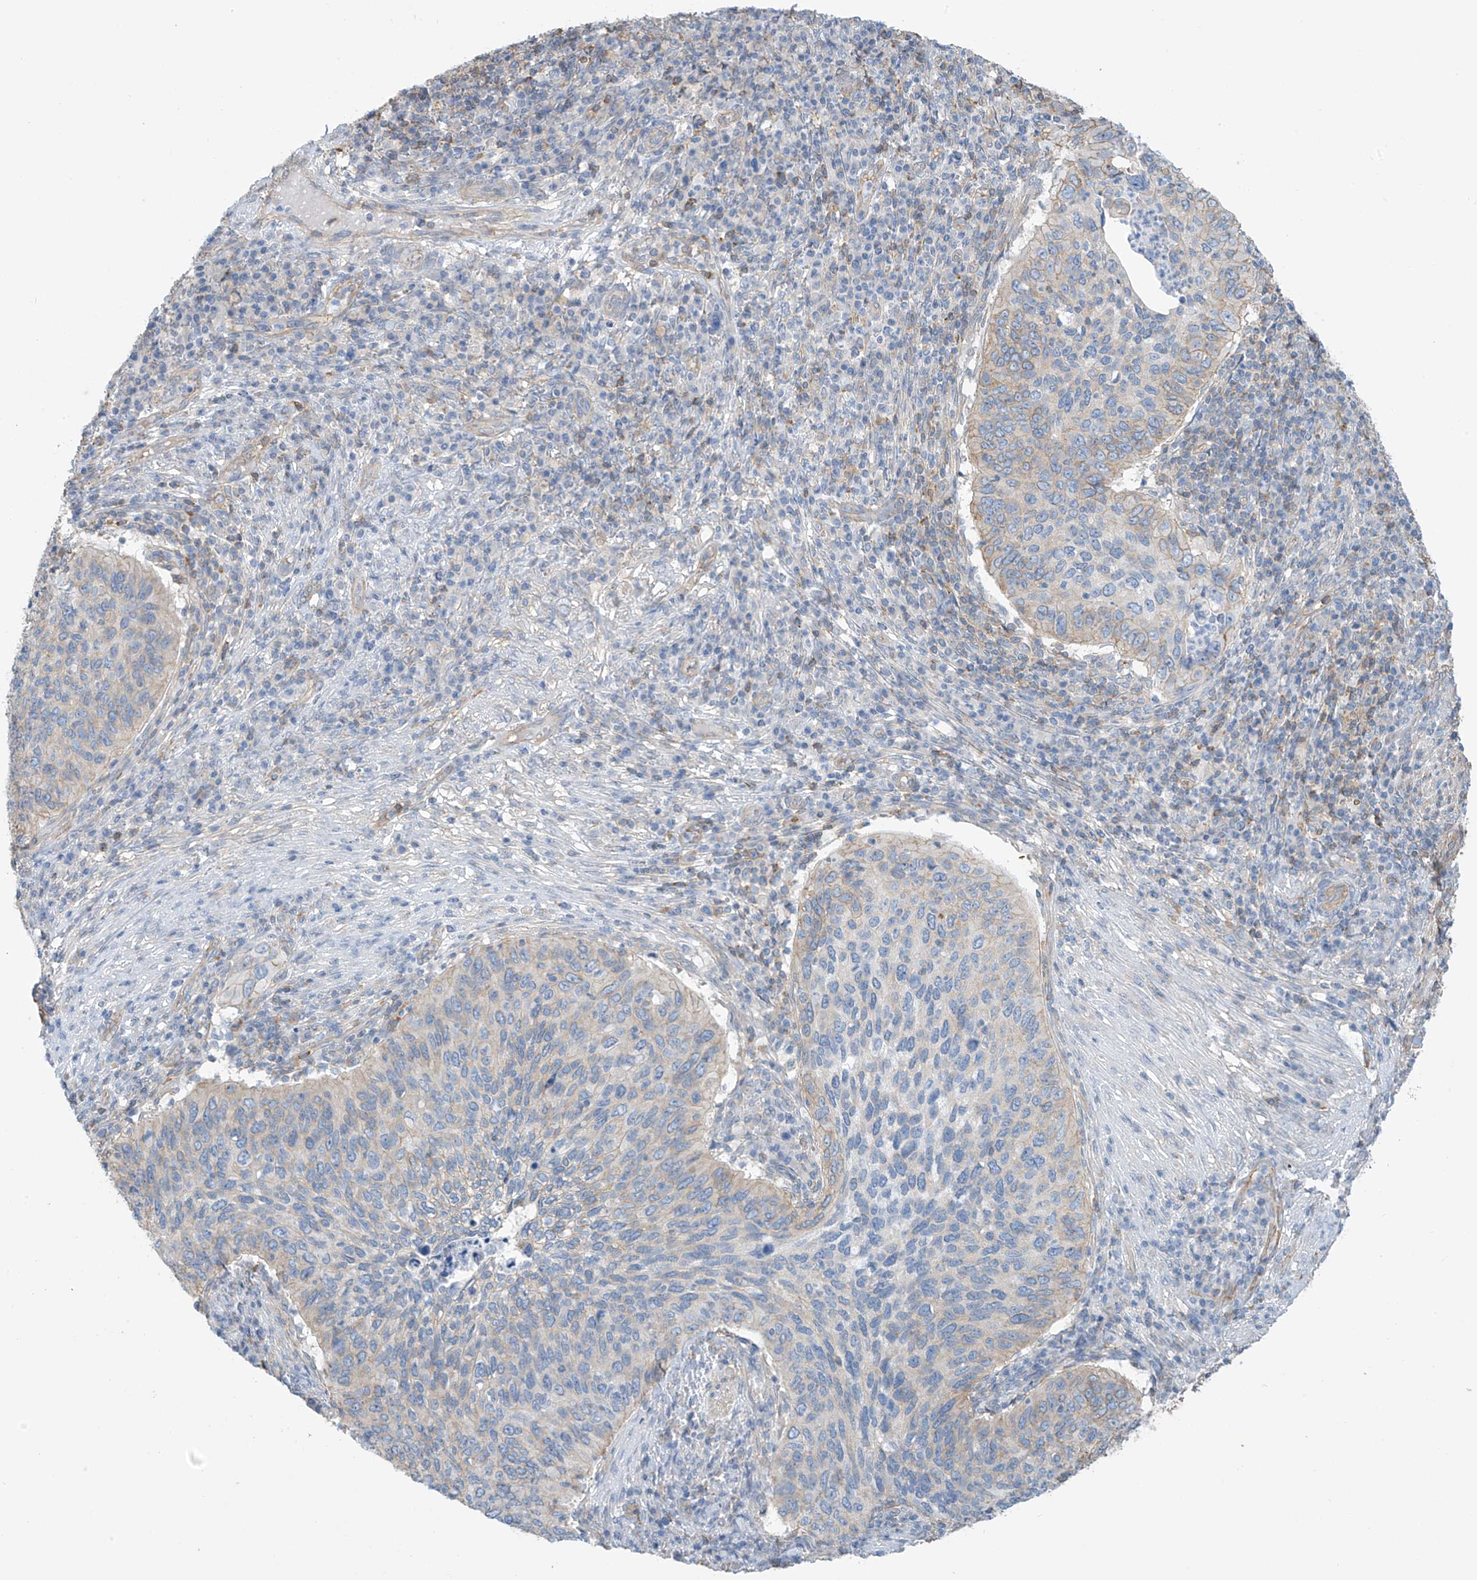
{"staining": {"intensity": "weak", "quantity": "<25%", "location": "cytoplasmic/membranous"}, "tissue": "cervical cancer", "cell_type": "Tumor cells", "image_type": "cancer", "snomed": [{"axis": "morphology", "description": "Squamous cell carcinoma, NOS"}, {"axis": "topography", "description": "Cervix"}], "caption": "Immunohistochemistry image of cervical squamous cell carcinoma stained for a protein (brown), which demonstrates no expression in tumor cells.", "gene": "ZNF846", "patient": {"sex": "female", "age": 38}}